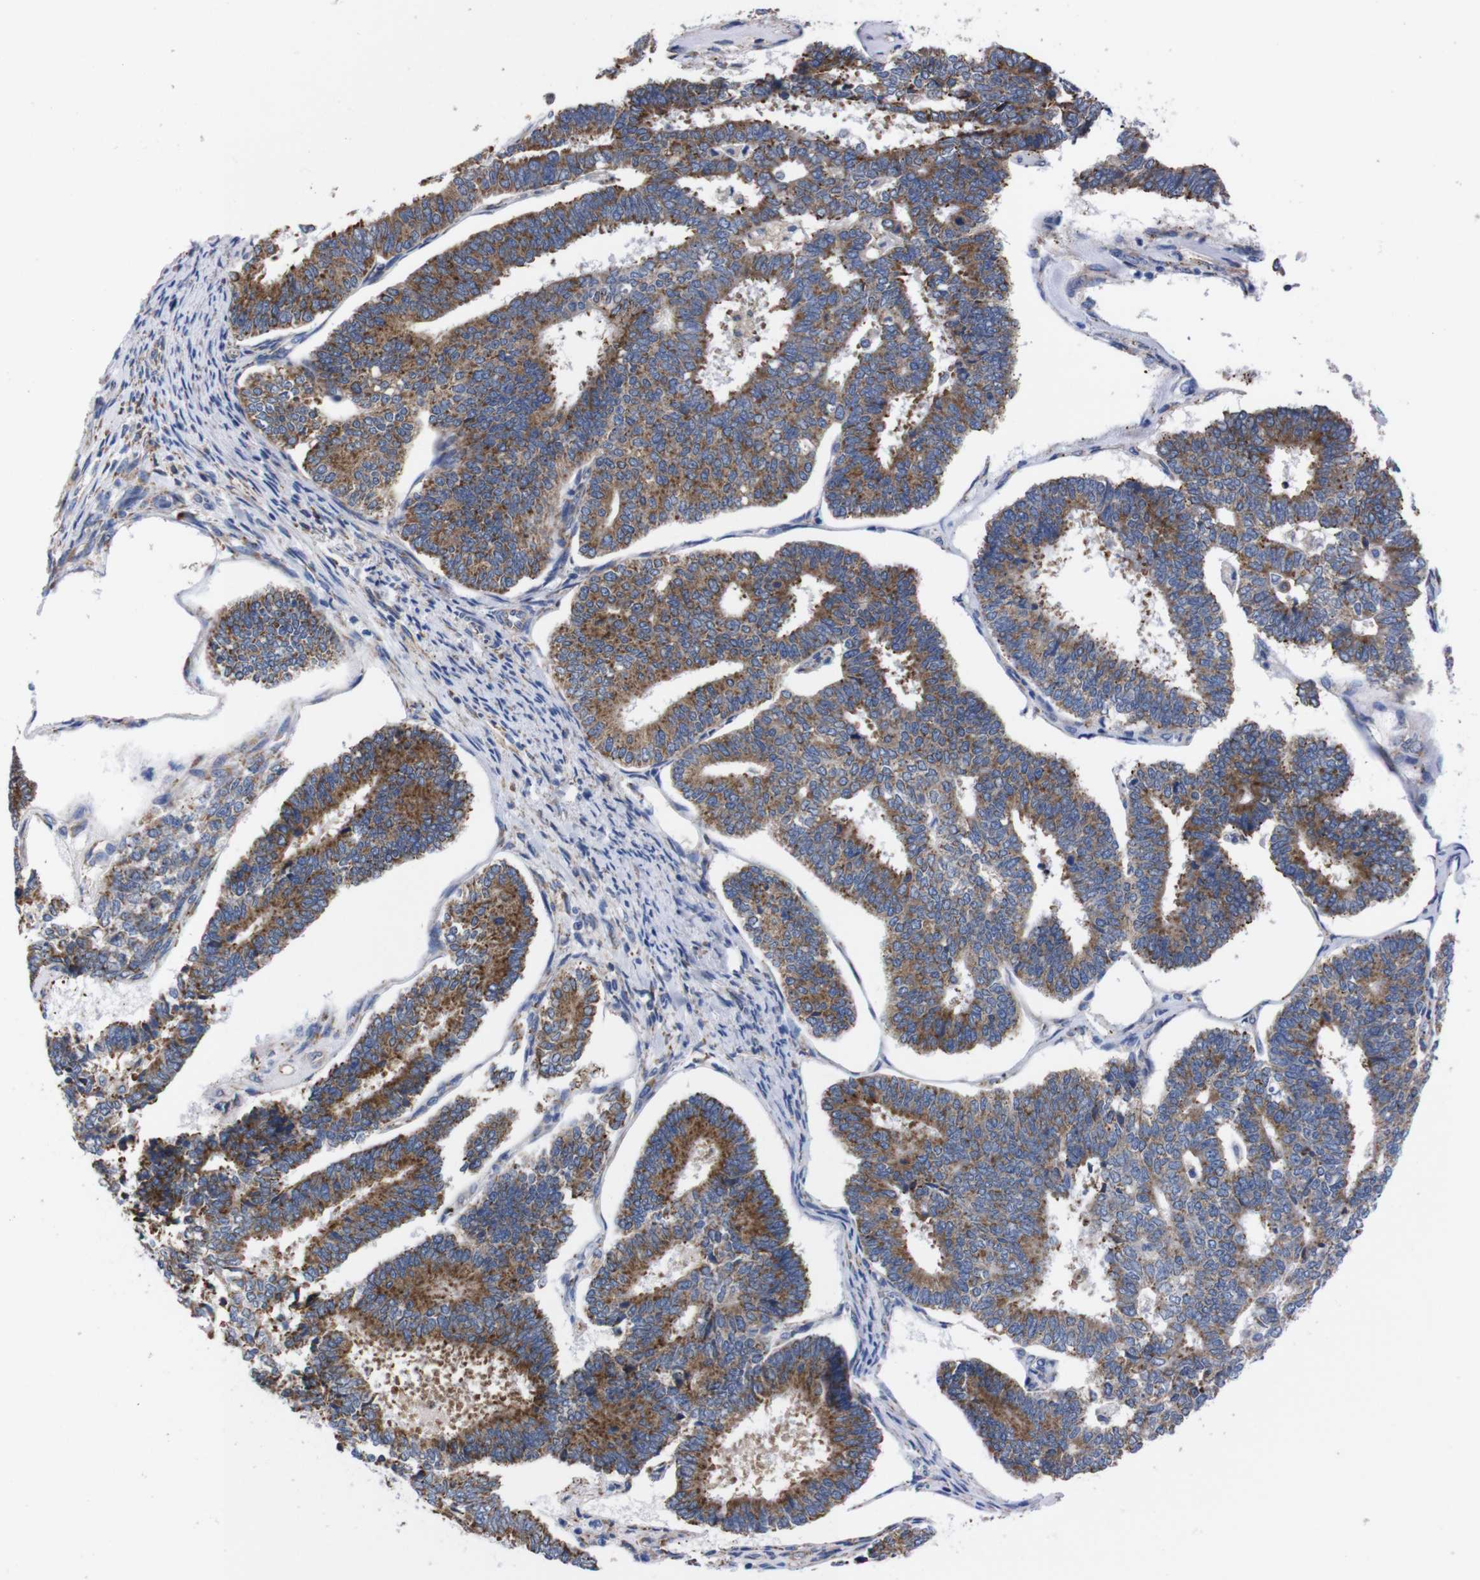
{"staining": {"intensity": "moderate", "quantity": ">75%", "location": "cytoplasmic/membranous"}, "tissue": "endometrial cancer", "cell_type": "Tumor cells", "image_type": "cancer", "snomed": [{"axis": "morphology", "description": "Adenocarcinoma, NOS"}, {"axis": "topography", "description": "Endometrium"}], "caption": "High-power microscopy captured an immunohistochemistry (IHC) photomicrograph of endometrial adenocarcinoma, revealing moderate cytoplasmic/membranous positivity in about >75% of tumor cells. Immunohistochemistry (ihc) stains the protein of interest in brown and the nuclei are stained blue.", "gene": "NEBL", "patient": {"sex": "female", "age": 70}}